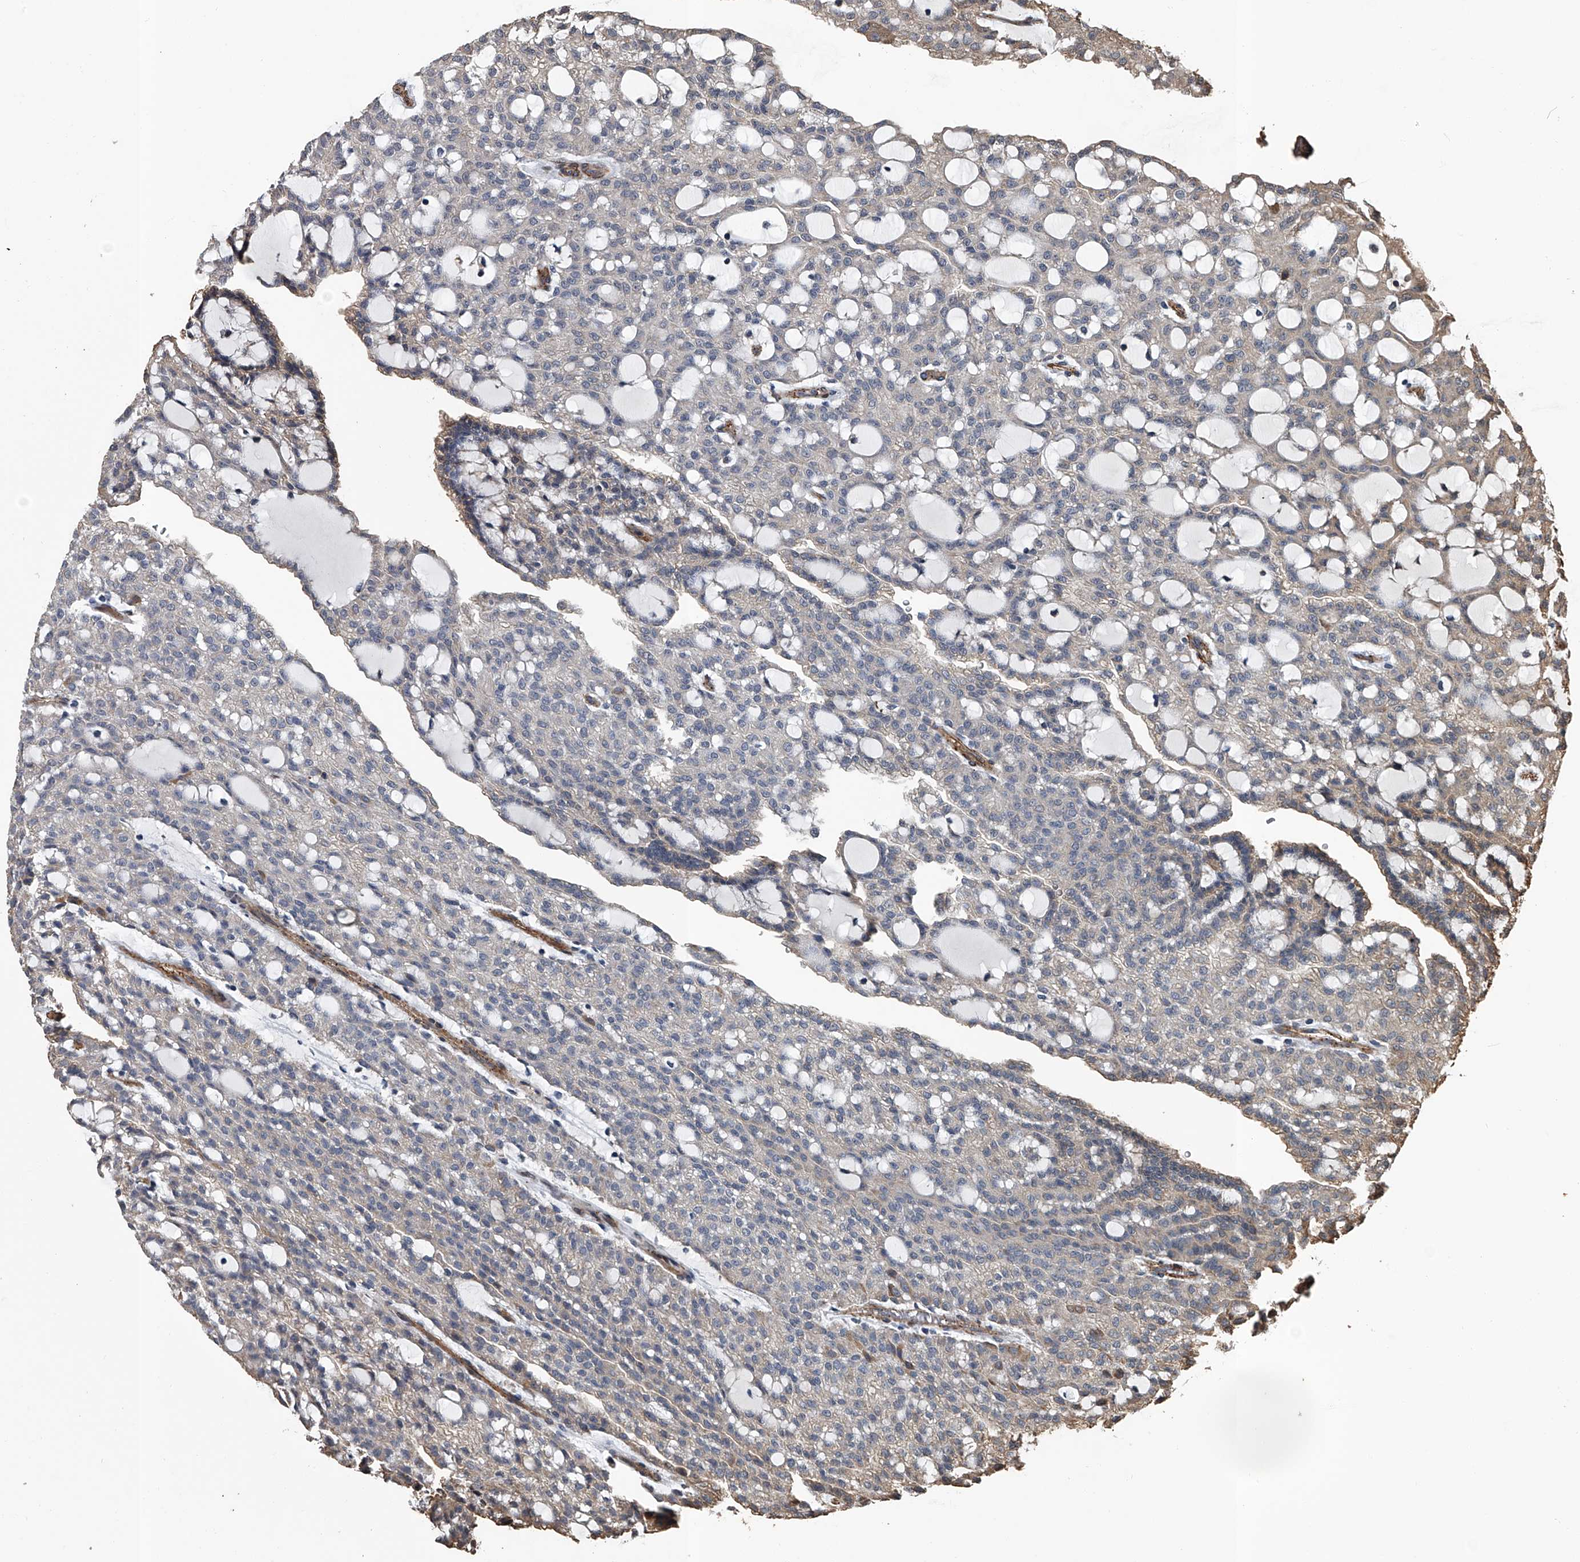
{"staining": {"intensity": "negative", "quantity": "none", "location": "none"}, "tissue": "renal cancer", "cell_type": "Tumor cells", "image_type": "cancer", "snomed": [{"axis": "morphology", "description": "Adenocarcinoma, NOS"}, {"axis": "topography", "description": "Kidney"}], "caption": "The micrograph shows no staining of tumor cells in renal adenocarcinoma.", "gene": "LDLRAD2", "patient": {"sex": "male", "age": 63}}